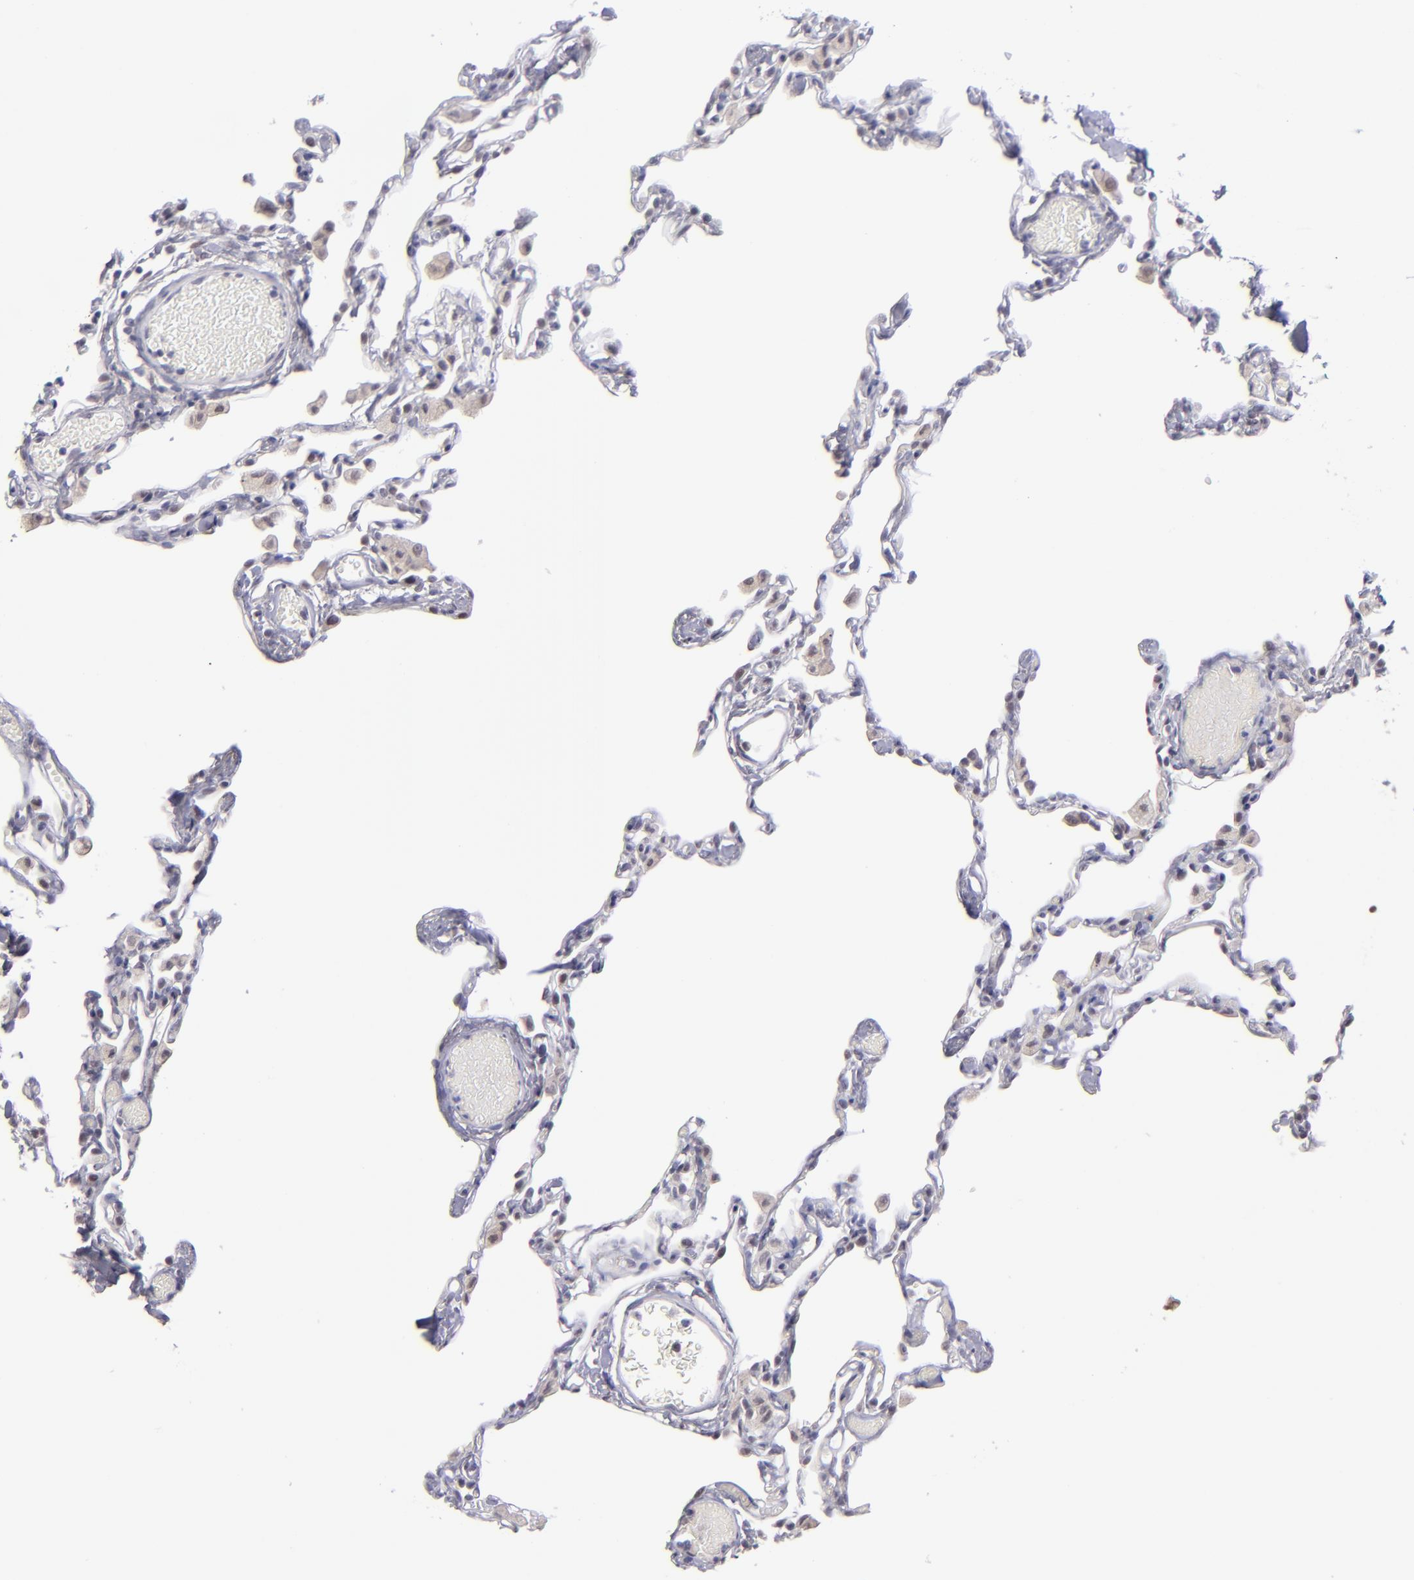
{"staining": {"intensity": "negative", "quantity": "none", "location": "none"}, "tissue": "lung", "cell_type": "Alveolar cells", "image_type": "normal", "snomed": [{"axis": "morphology", "description": "Normal tissue, NOS"}, {"axis": "topography", "description": "Lung"}], "caption": "Immunohistochemical staining of benign lung reveals no significant staining in alveolar cells. Brightfield microscopy of IHC stained with DAB (3,3'-diaminobenzidine) (brown) and hematoxylin (blue), captured at high magnification.", "gene": "OTUB2", "patient": {"sex": "female", "age": 49}}